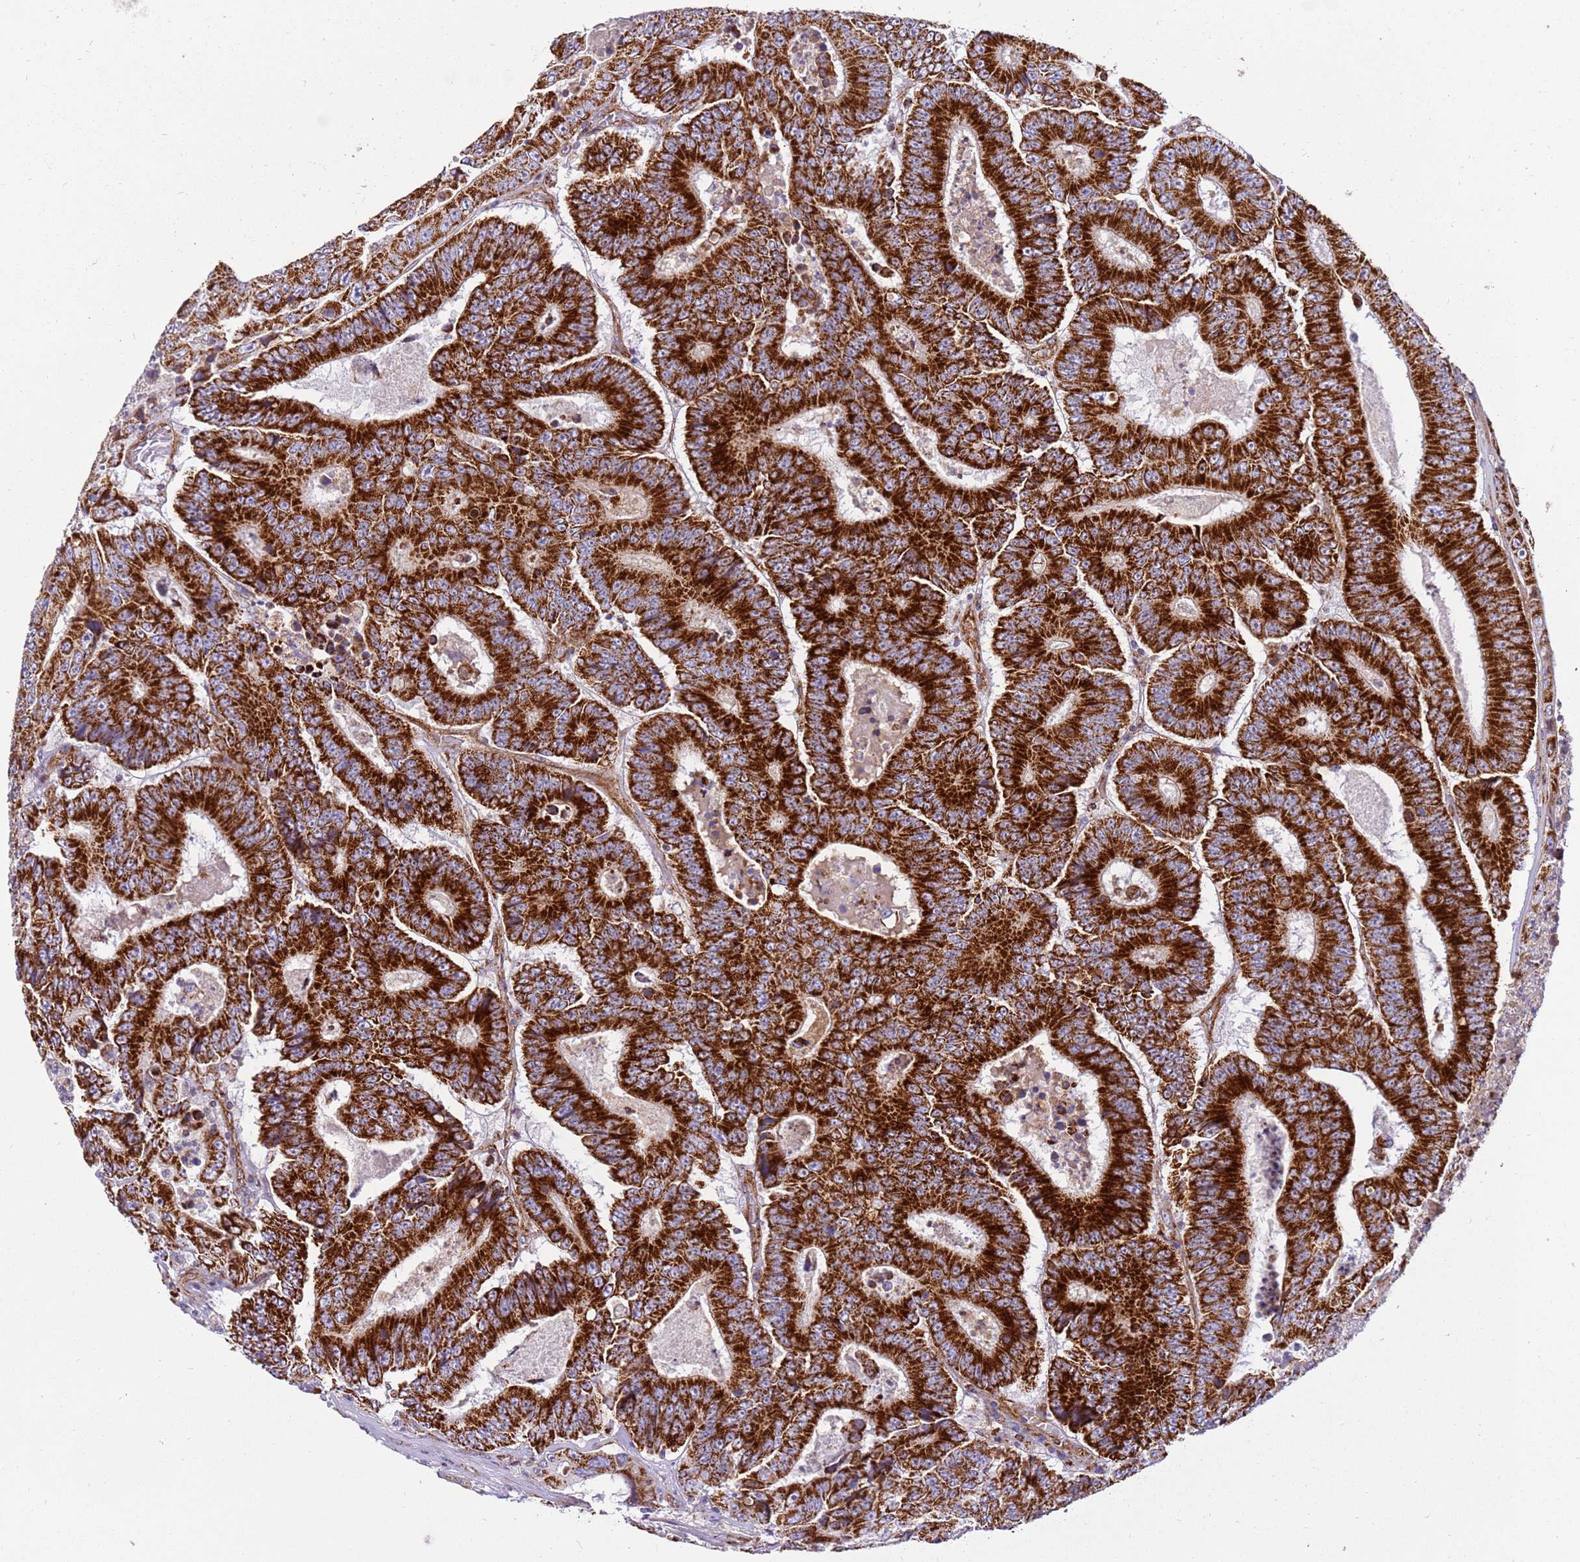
{"staining": {"intensity": "strong", "quantity": ">75%", "location": "cytoplasmic/membranous"}, "tissue": "colorectal cancer", "cell_type": "Tumor cells", "image_type": "cancer", "snomed": [{"axis": "morphology", "description": "Adenocarcinoma, NOS"}, {"axis": "topography", "description": "Colon"}], "caption": "Immunohistochemical staining of human colorectal cancer (adenocarcinoma) displays high levels of strong cytoplasmic/membranous positivity in about >75% of tumor cells.", "gene": "MRPL20", "patient": {"sex": "male", "age": 83}}